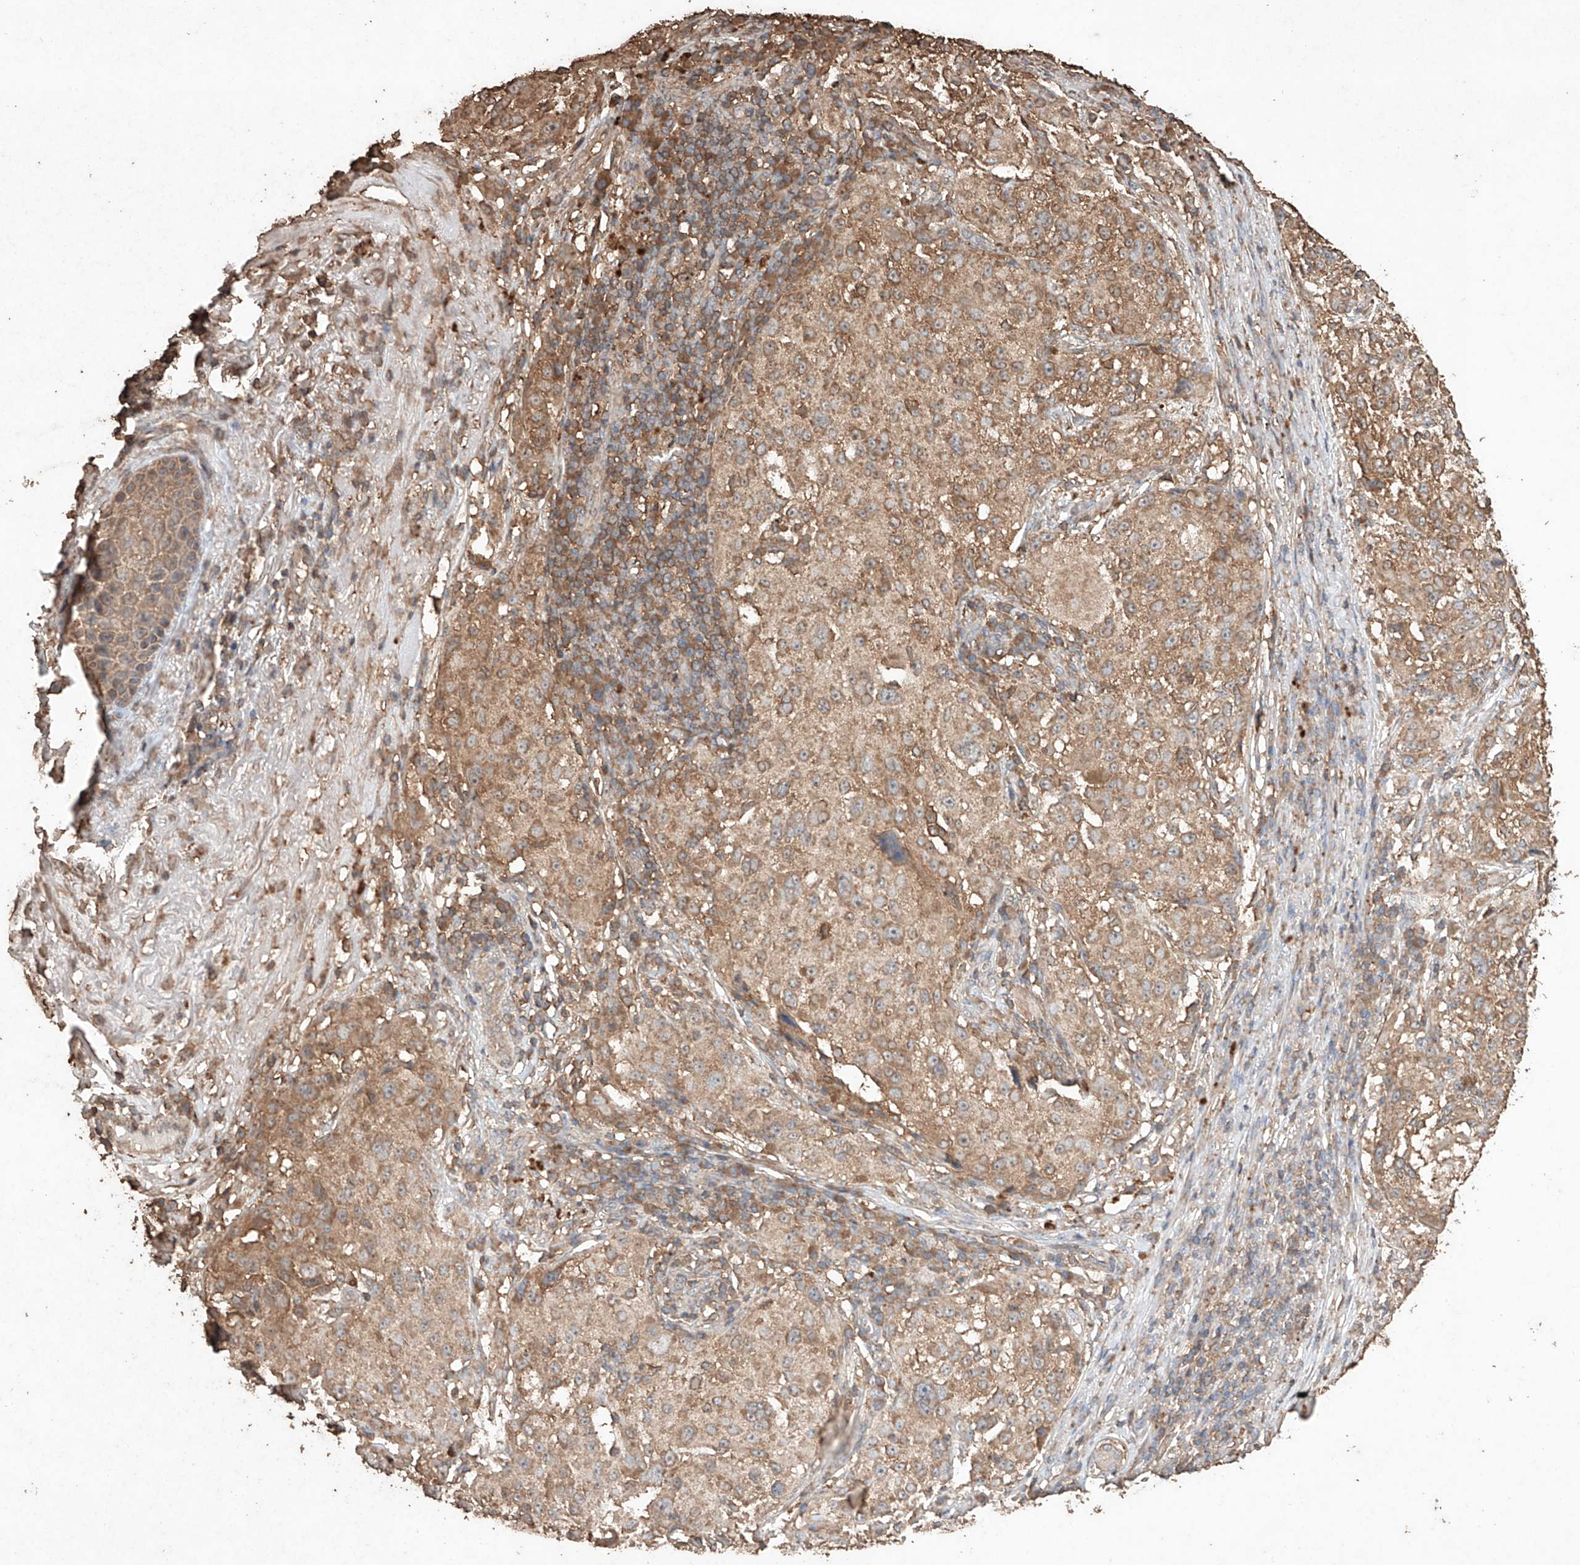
{"staining": {"intensity": "moderate", "quantity": ">75%", "location": "cytoplasmic/membranous"}, "tissue": "melanoma", "cell_type": "Tumor cells", "image_type": "cancer", "snomed": [{"axis": "morphology", "description": "Necrosis, NOS"}, {"axis": "morphology", "description": "Malignant melanoma, NOS"}, {"axis": "topography", "description": "Skin"}], "caption": "A micrograph of human malignant melanoma stained for a protein exhibits moderate cytoplasmic/membranous brown staining in tumor cells.", "gene": "M6PR", "patient": {"sex": "female", "age": 87}}